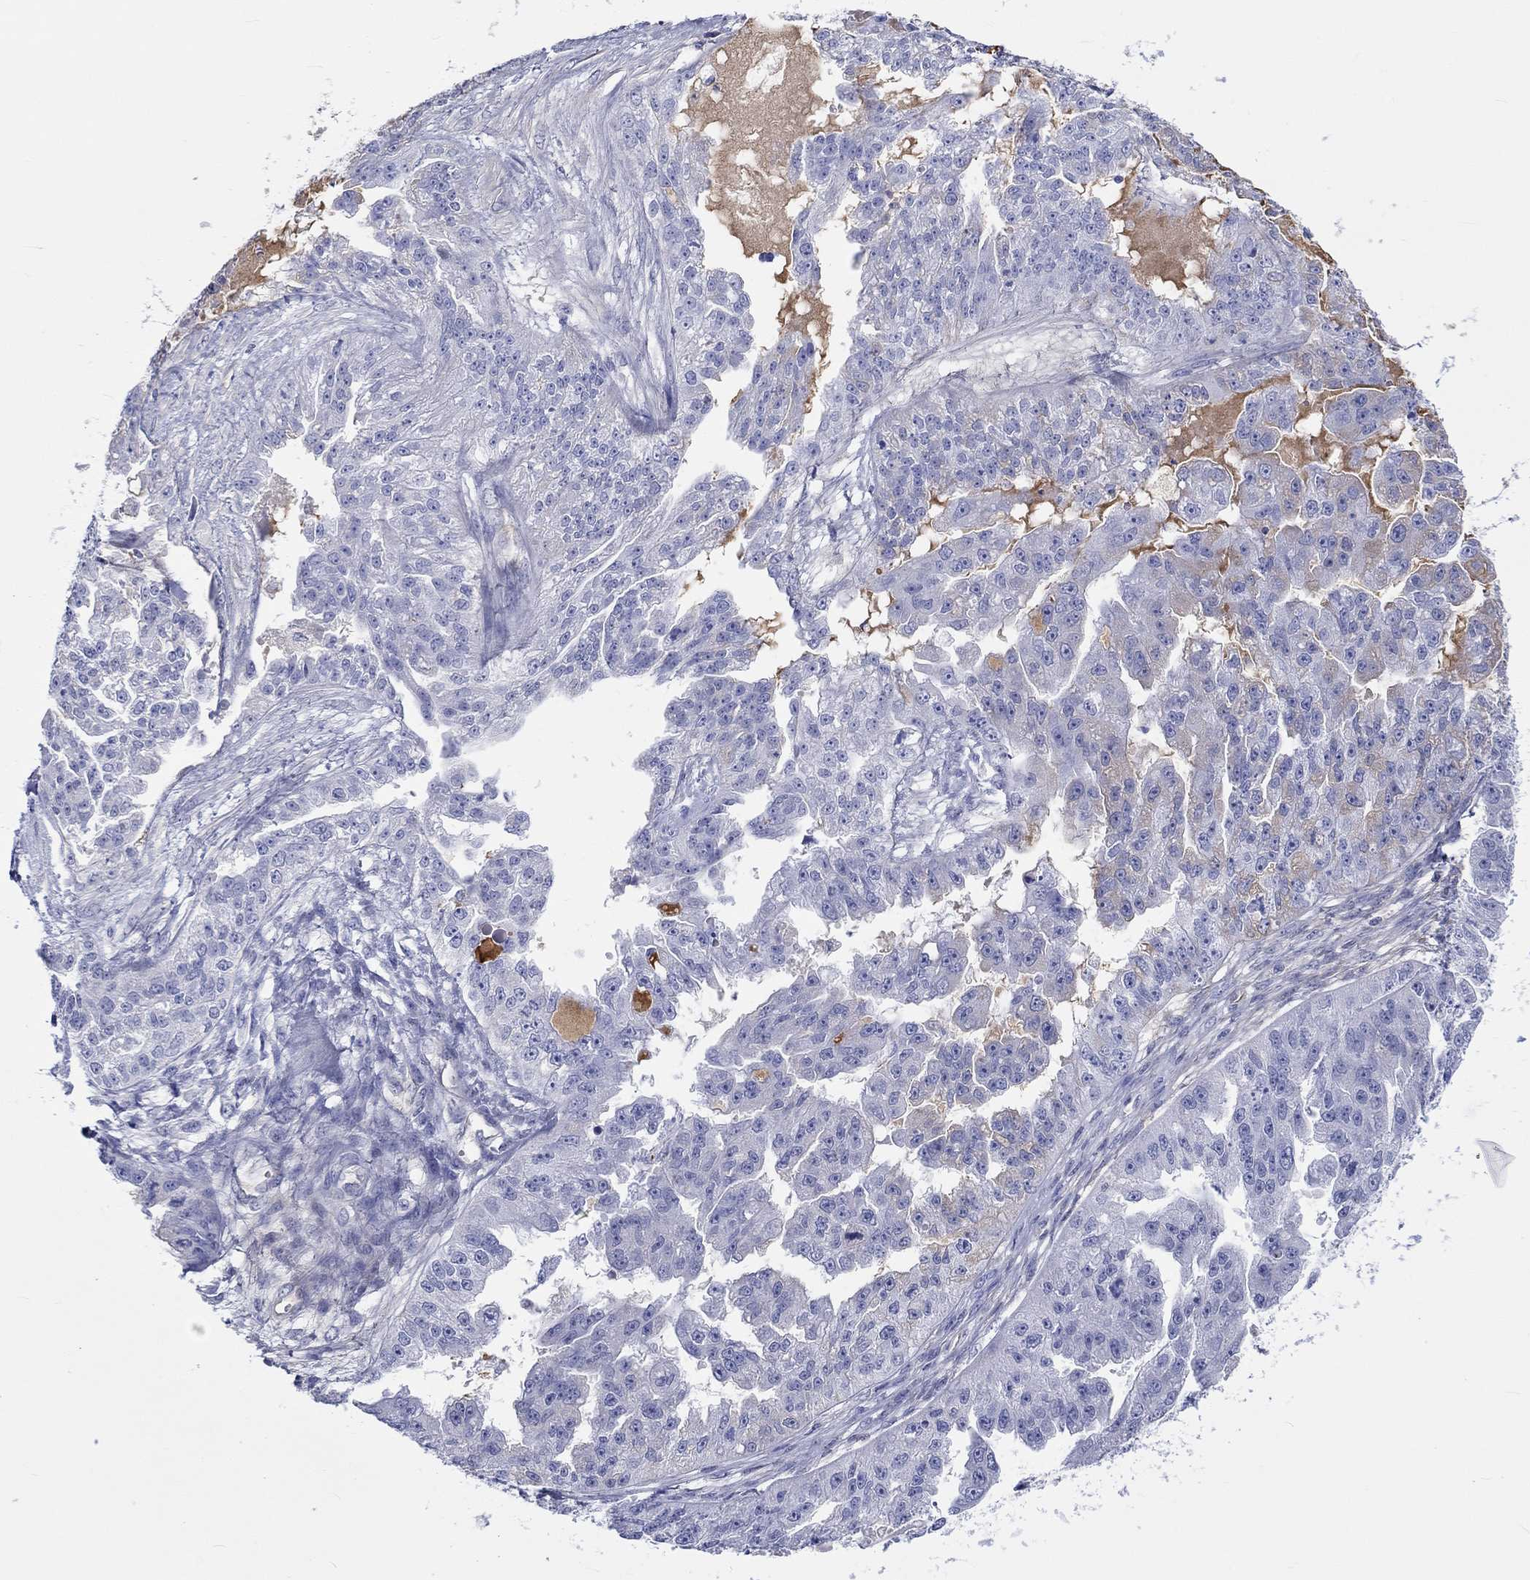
{"staining": {"intensity": "negative", "quantity": "none", "location": "none"}, "tissue": "ovarian cancer", "cell_type": "Tumor cells", "image_type": "cancer", "snomed": [{"axis": "morphology", "description": "Cystadenocarcinoma, serous, NOS"}, {"axis": "topography", "description": "Ovary"}], "caption": "Immunohistochemistry photomicrograph of human ovarian cancer stained for a protein (brown), which reveals no positivity in tumor cells.", "gene": "CDY2B", "patient": {"sex": "female", "age": 58}}